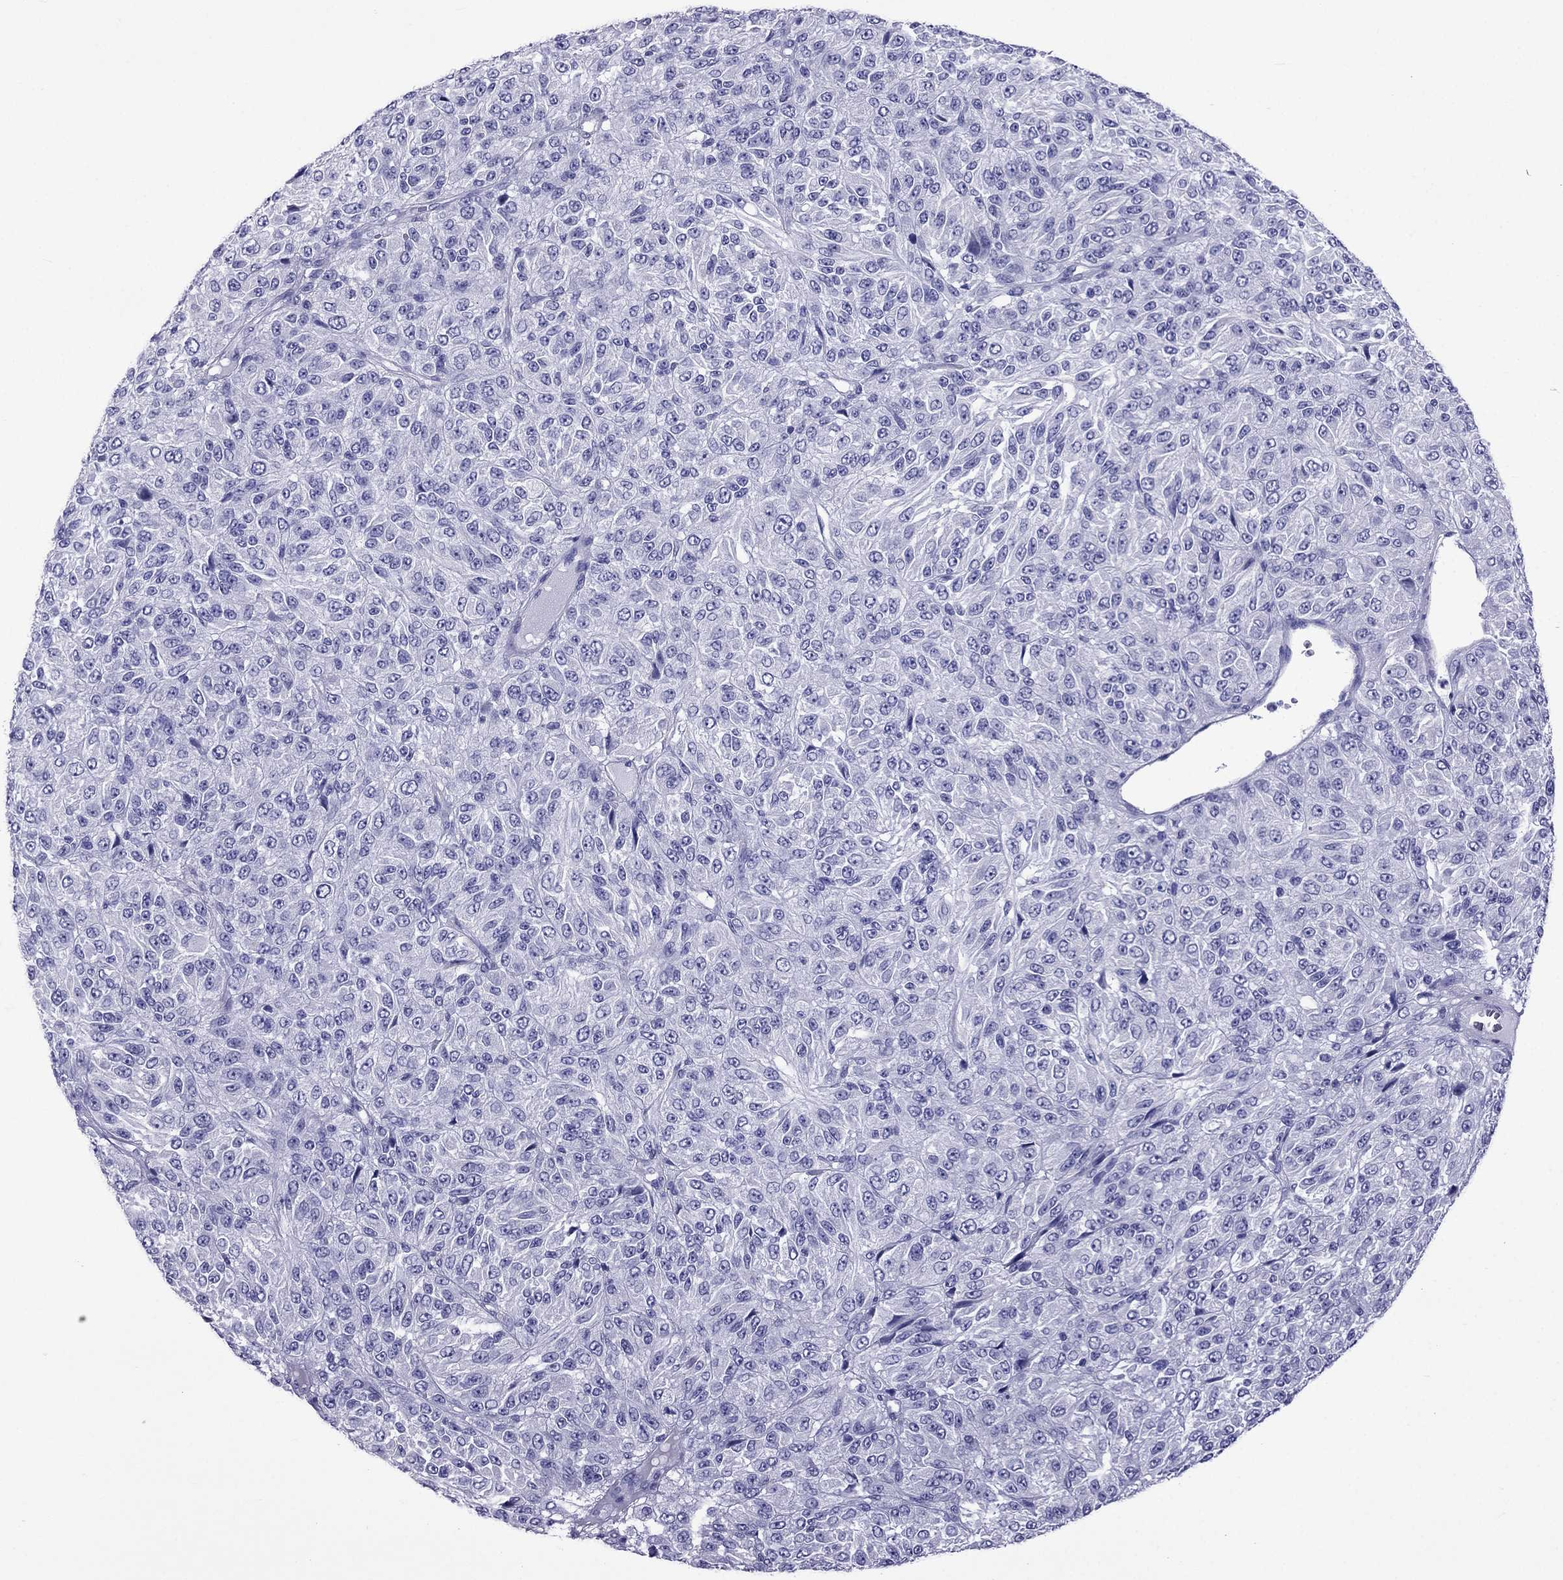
{"staining": {"intensity": "negative", "quantity": "none", "location": "none"}, "tissue": "melanoma", "cell_type": "Tumor cells", "image_type": "cancer", "snomed": [{"axis": "morphology", "description": "Malignant melanoma, Metastatic site"}, {"axis": "topography", "description": "Brain"}], "caption": "Melanoma was stained to show a protein in brown. There is no significant expression in tumor cells. Brightfield microscopy of immunohistochemistry (IHC) stained with DAB (brown) and hematoxylin (blue), captured at high magnification.", "gene": "ARR3", "patient": {"sex": "female", "age": 56}}